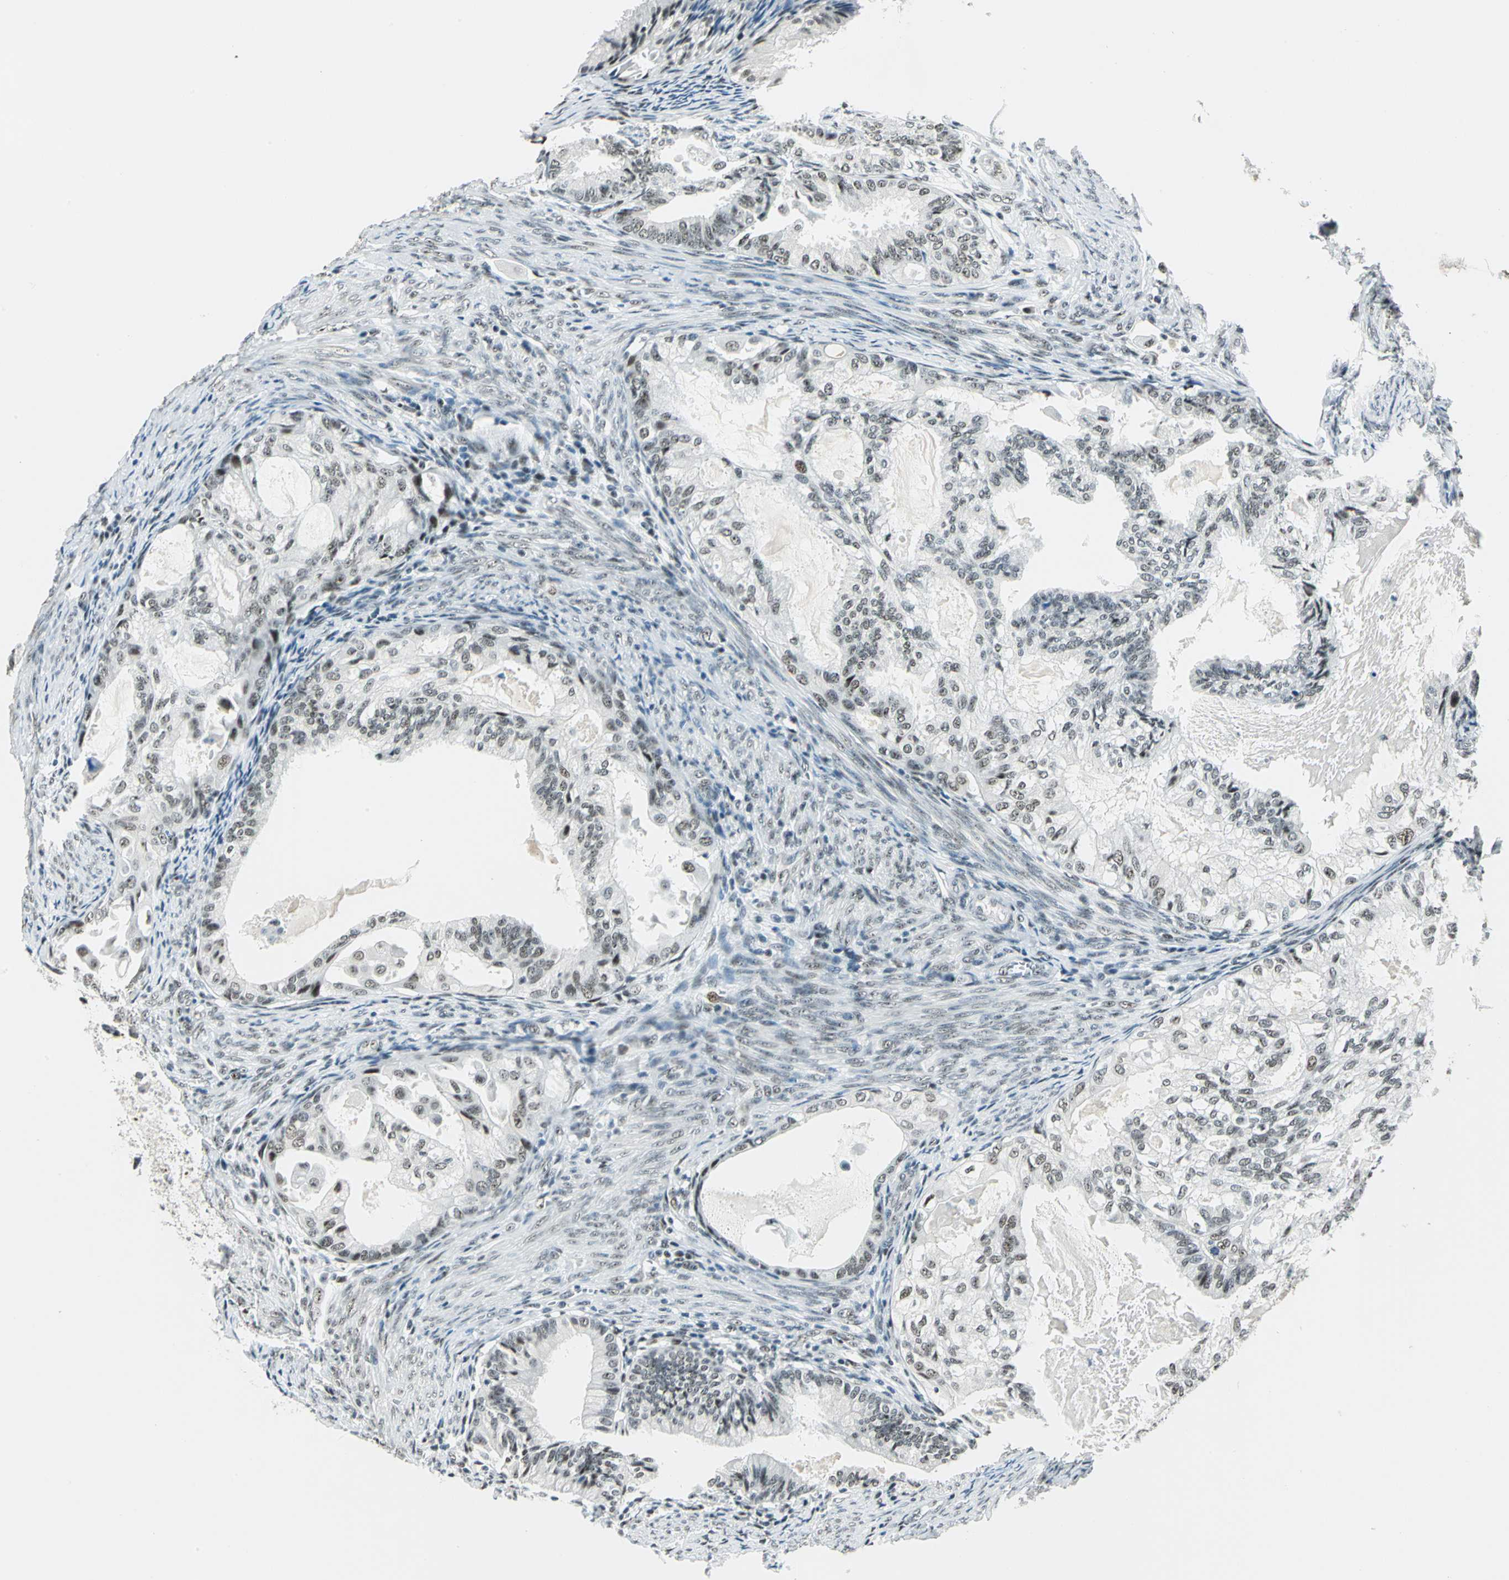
{"staining": {"intensity": "weak", "quantity": ">75%", "location": "nuclear"}, "tissue": "cervical cancer", "cell_type": "Tumor cells", "image_type": "cancer", "snomed": [{"axis": "morphology", "description": "Normal tissue, NOS"}, {"axis": "morphology", "description": "Adenocarcinoma, NOS"}, {"axis": "topography", "description": "Cervix"}, {"axis": "topography", "description": "Endometrium"}], "caption": "The histopathology image shows staining of cervical cancer, revealing weak nuclear protein positivity (brown color) within tumor cells.", "gene": "KAT6B", "patient": {"sex": "female", "age": 86}}